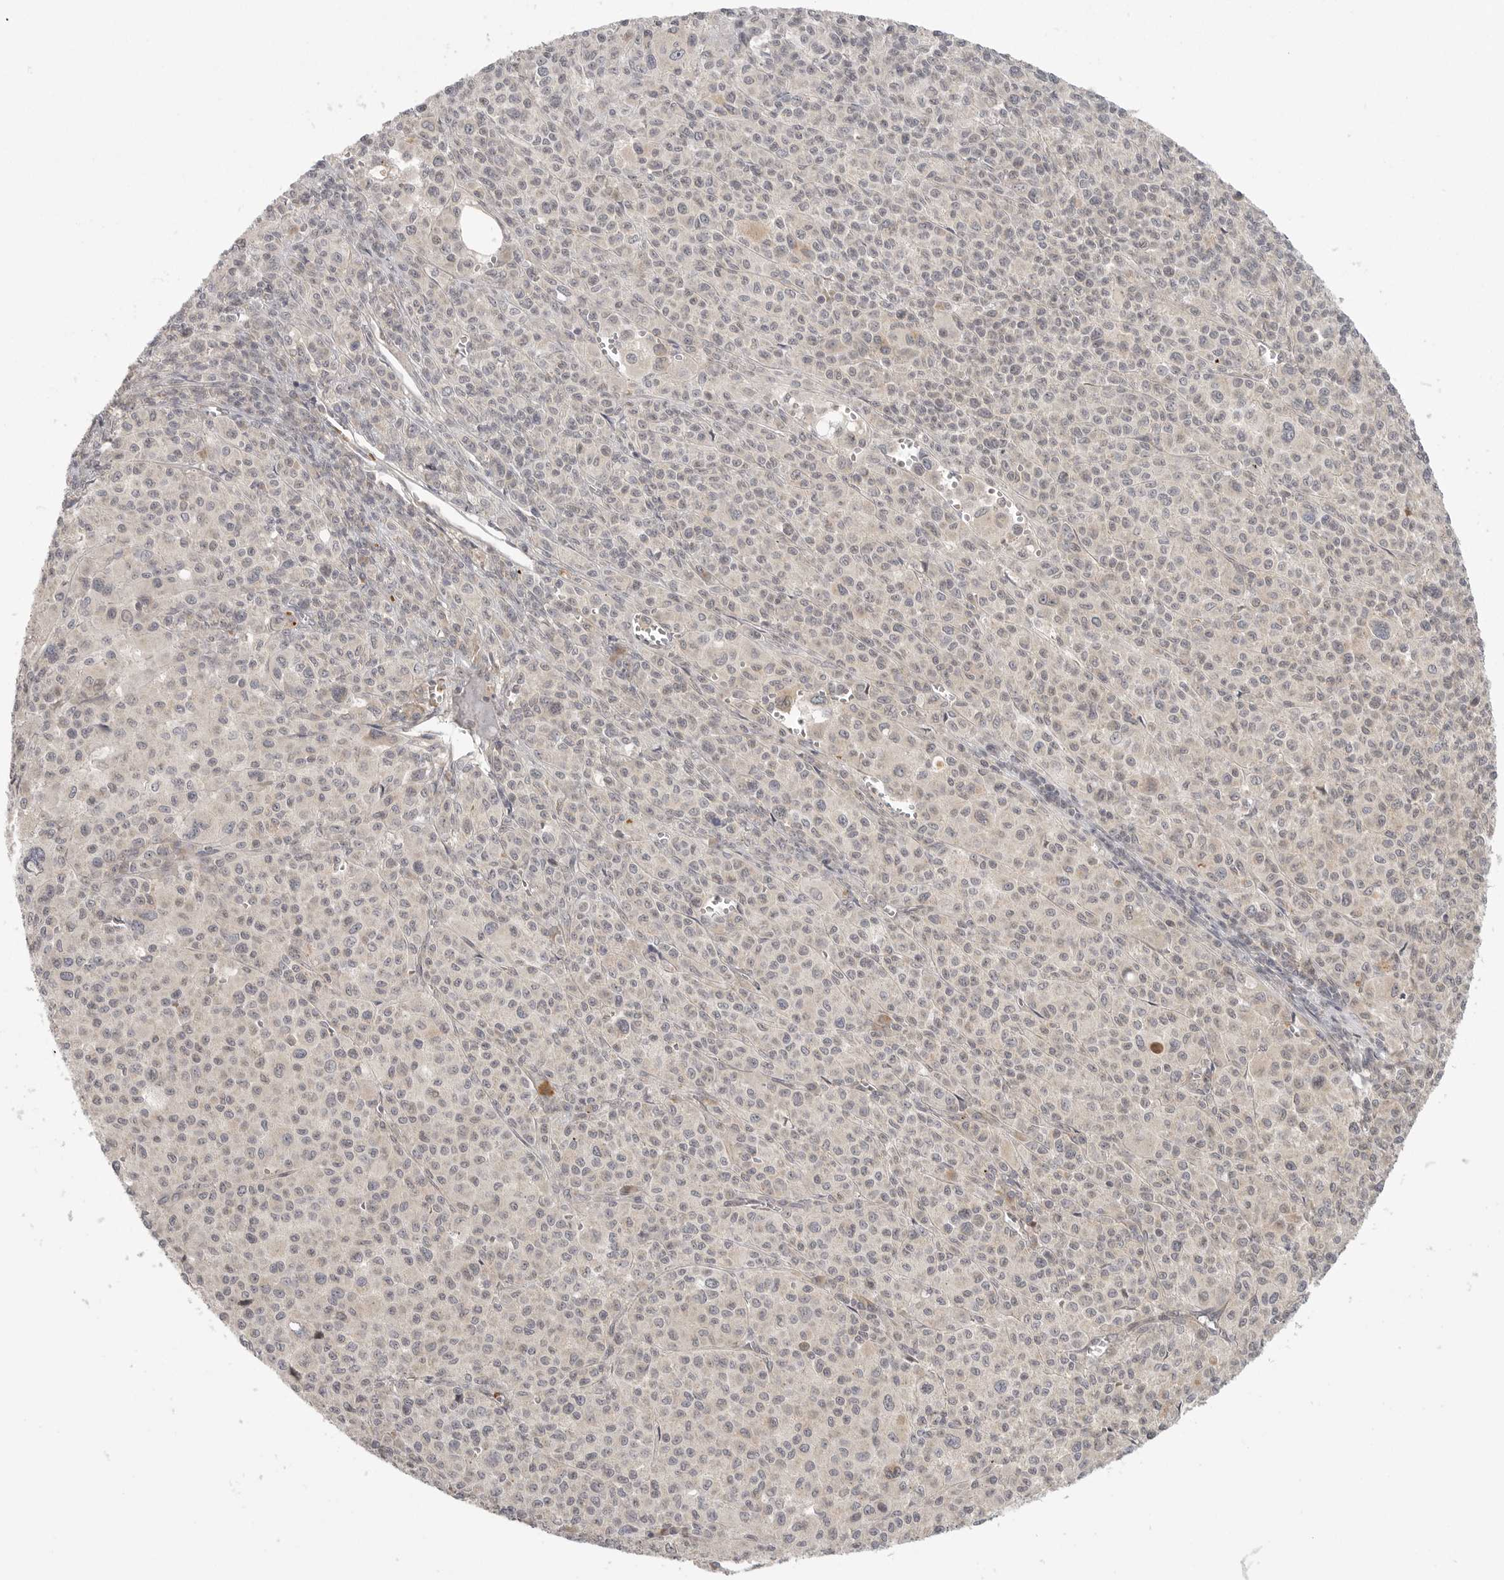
{"staining": {"intensity": "negative", "quantity": "none", "location": "none"}, "tissue": "melanoma", "cell_type": "Tumor cells", "image_type": "cancer", "snomed": [{"axis": "morphology", "description": "Malignant melanoma, Metastatic site"}, {"axis": "topography", "description": "Skin"}], "caption": "Malignant melanoma (metastatic site) stained for a protein using immunohistochemistry (IHC) reveals no positivity tumor cells.", "gene": "CCPG1", "patient": {"sex": "female", "age": 74}}